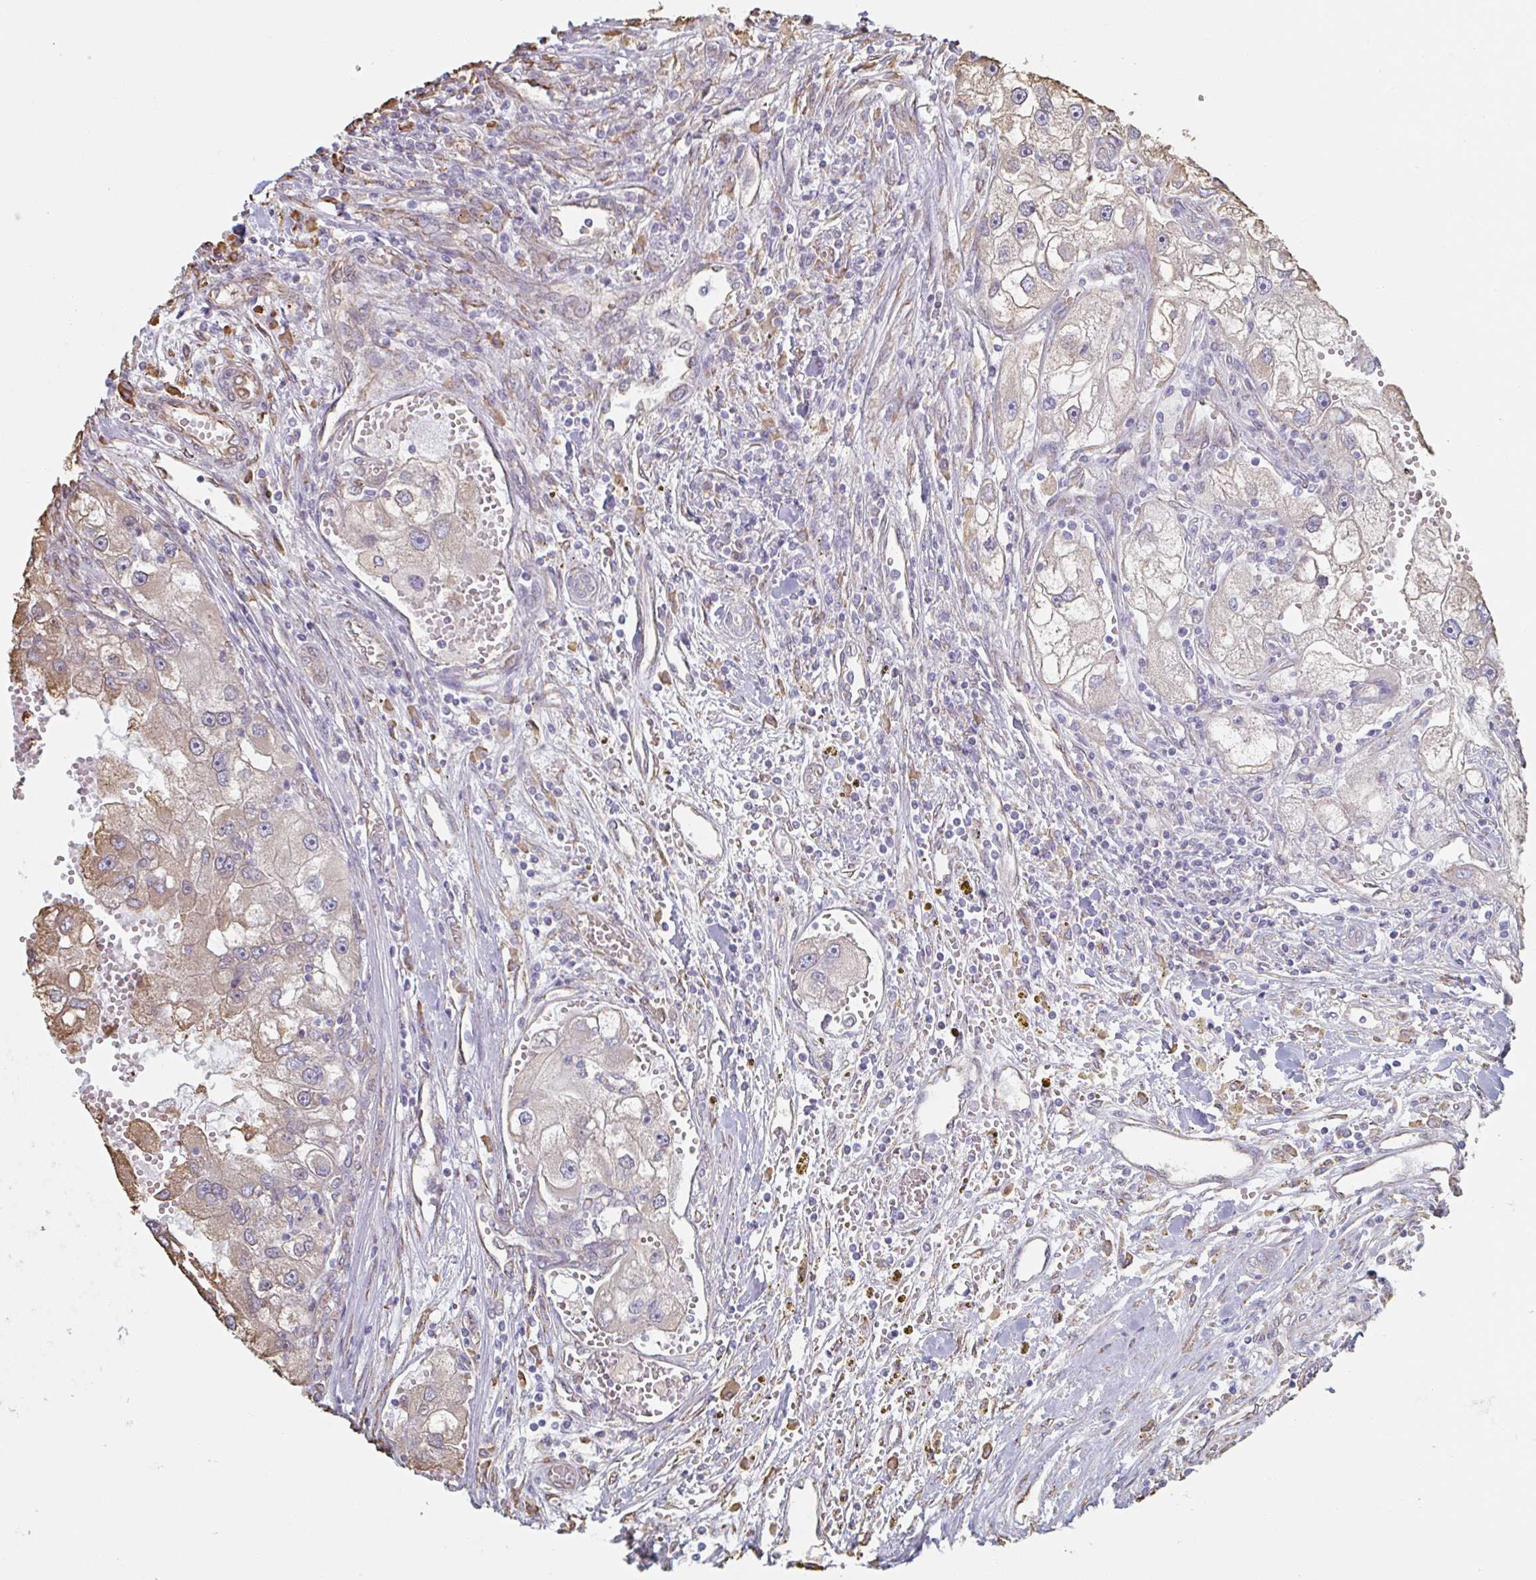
{"staining": {"intensity": "moderate", "quantity": "<25%", "location": "cytoplasmic/membranous"}, "tissue": "renal cancer", "cell_type": "Tumor cells", "image_type": "cancer", "snomed": [{"axis": "morphology", "description": "Adenocarcinoma, NOS"}, {"axis": "topography", "description": "Kidney"}], "caption": "High-power microscopy captured an immunohistochemistry (IHC) photomicrograph of renal adenocarcinoma, revealing moderate cytoplasmic/membranous expression in approximately <25% of tumor cells.", "gene": "RAB5IF", "patient": {"sex": "male", "age": 63}}